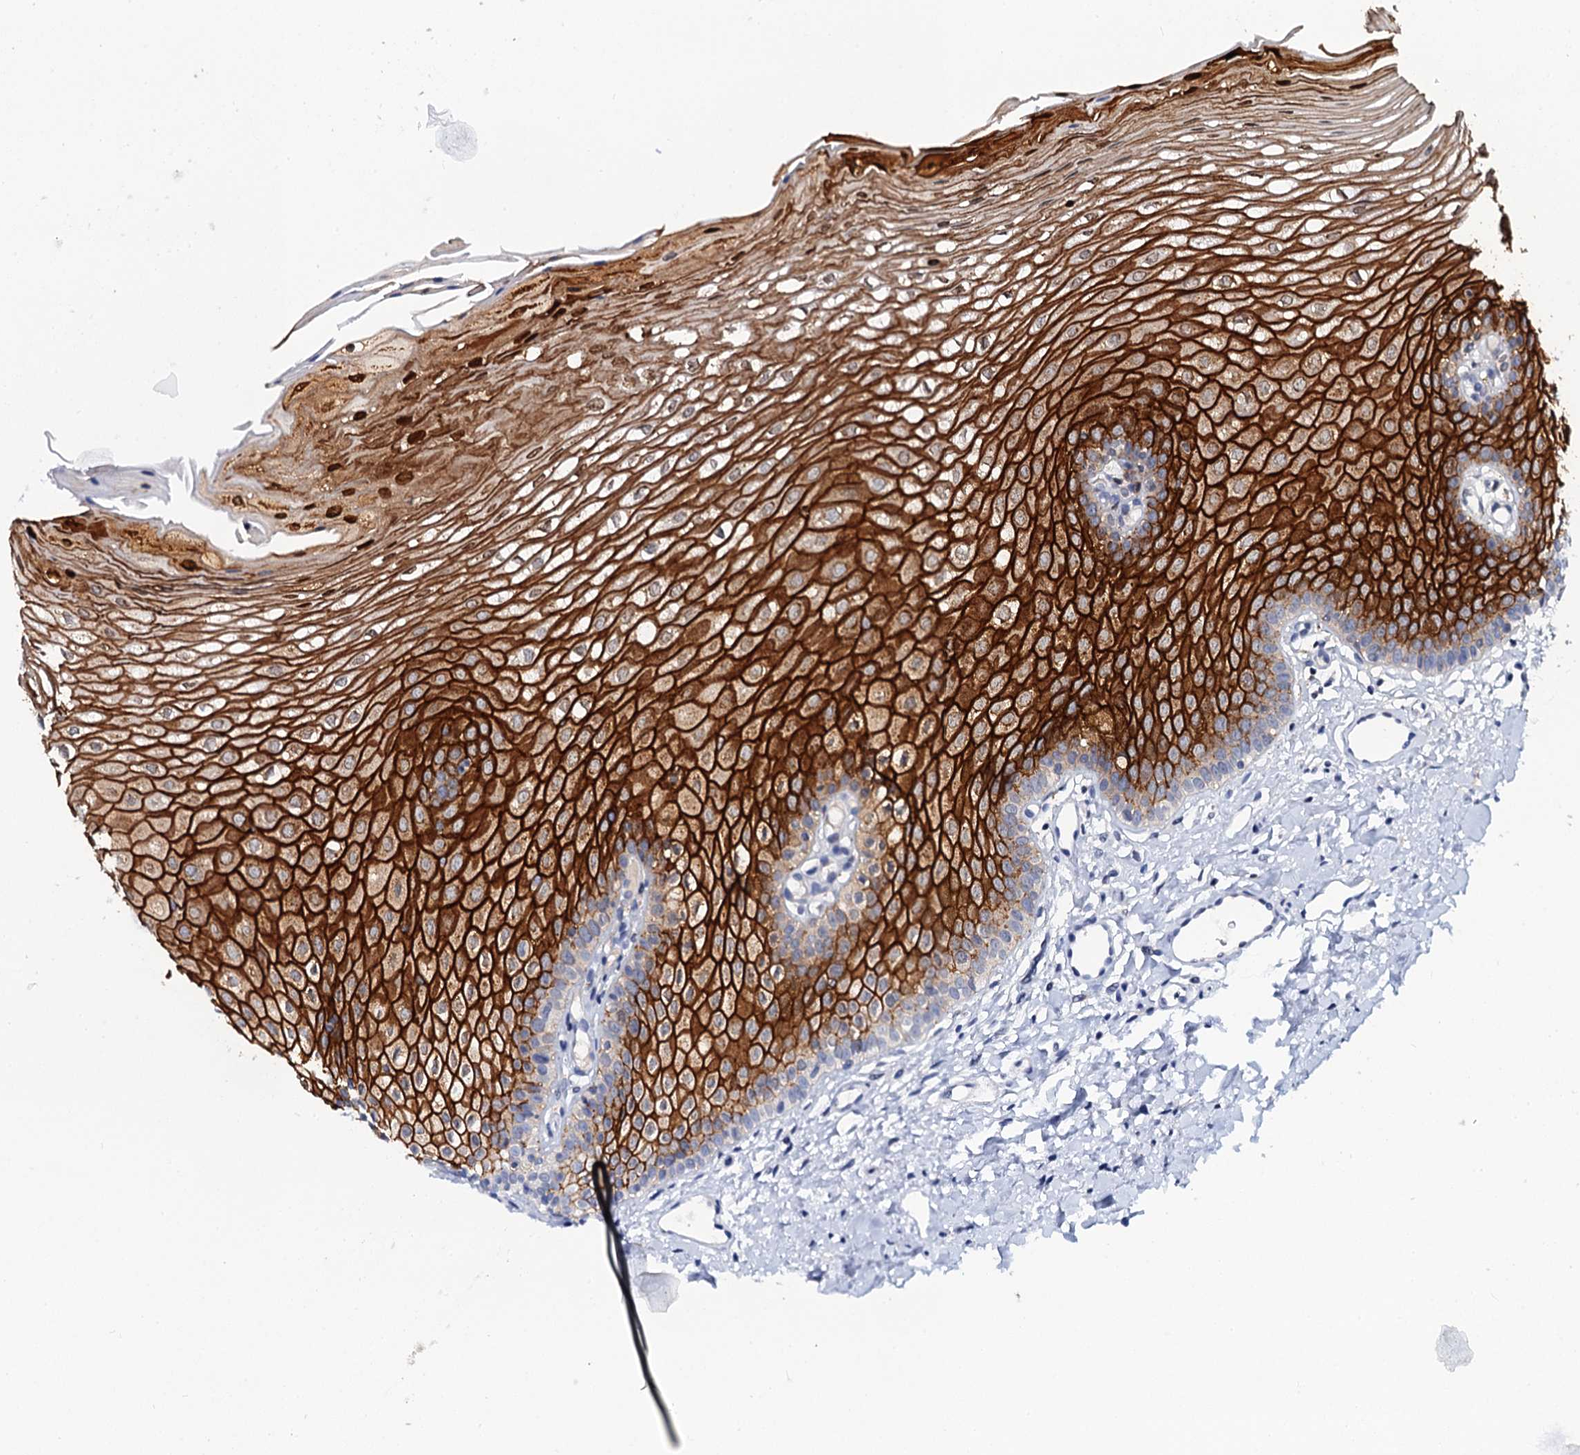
{"staining": {"intensity": "strong", "quantity": "25%-75%", "location": "cytoplasmic/membranous"}, "tissue": "oral mucosa", "cell_type": "Squamous epithelial cells", "image_type": "normal", "snomed": [{"axis": "morphology", "description": "Normal tissue, NOS"}, {"axis": "topography", "description": "Oral tissue"}], "caption": "Immunohistochemical staining of normal human oral mucosa shows strong cytoplasmic/membranous protein staining in approximately 25%-75% of squamous epithelial cells. The staining was performed using DAB to visualize the protein expression in brown, while the nuclei were stained in blue with hematoxylin (Magnification: 20x).", "gene": "LYPD3", "patient": {"sex": "female", "age": 39}}